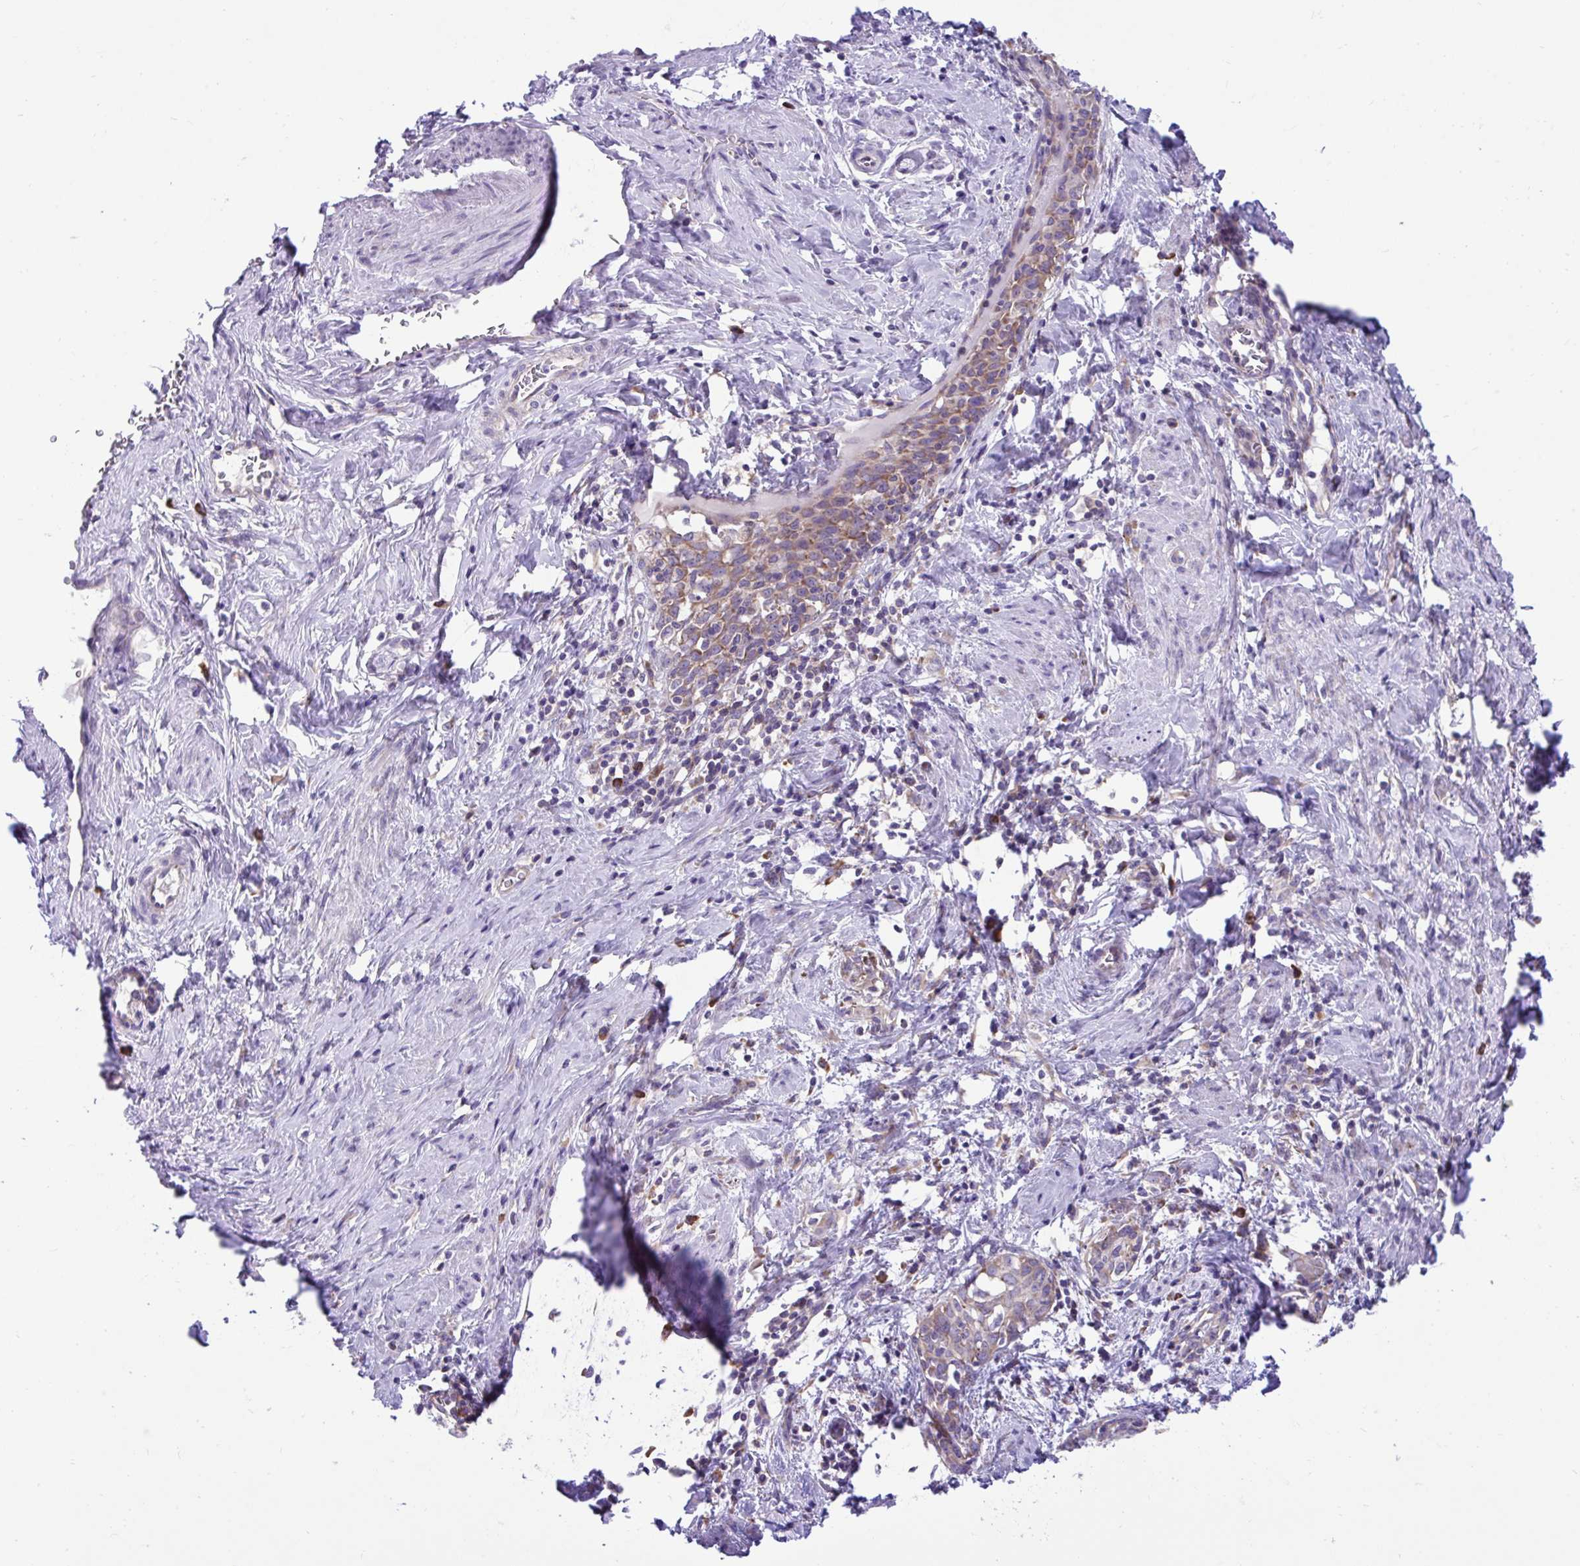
{"staining": {"intensity": "moderate", "quantity": "25%-75%", "location": "cytoplasmic/membranous"}, "tissue": "cervical cancer", "cell_type": "Tumor cells", "image_type": "cancer", "snomed": [{"axis": "morphology", "description": "Squamous cell carcinoma, NOS"}, {"axis": "topography", "description": "Cervix"}], "caption": "The histopathology image displays immunohistochemical staining of squamous cell carcinoma (cervical). There is moderate cytoplasmic/membranous expression is appreciated in about 25%-75% of tumor cells.", "gene": "RPL7", "patient": {"sex": "female", "age": 52}}